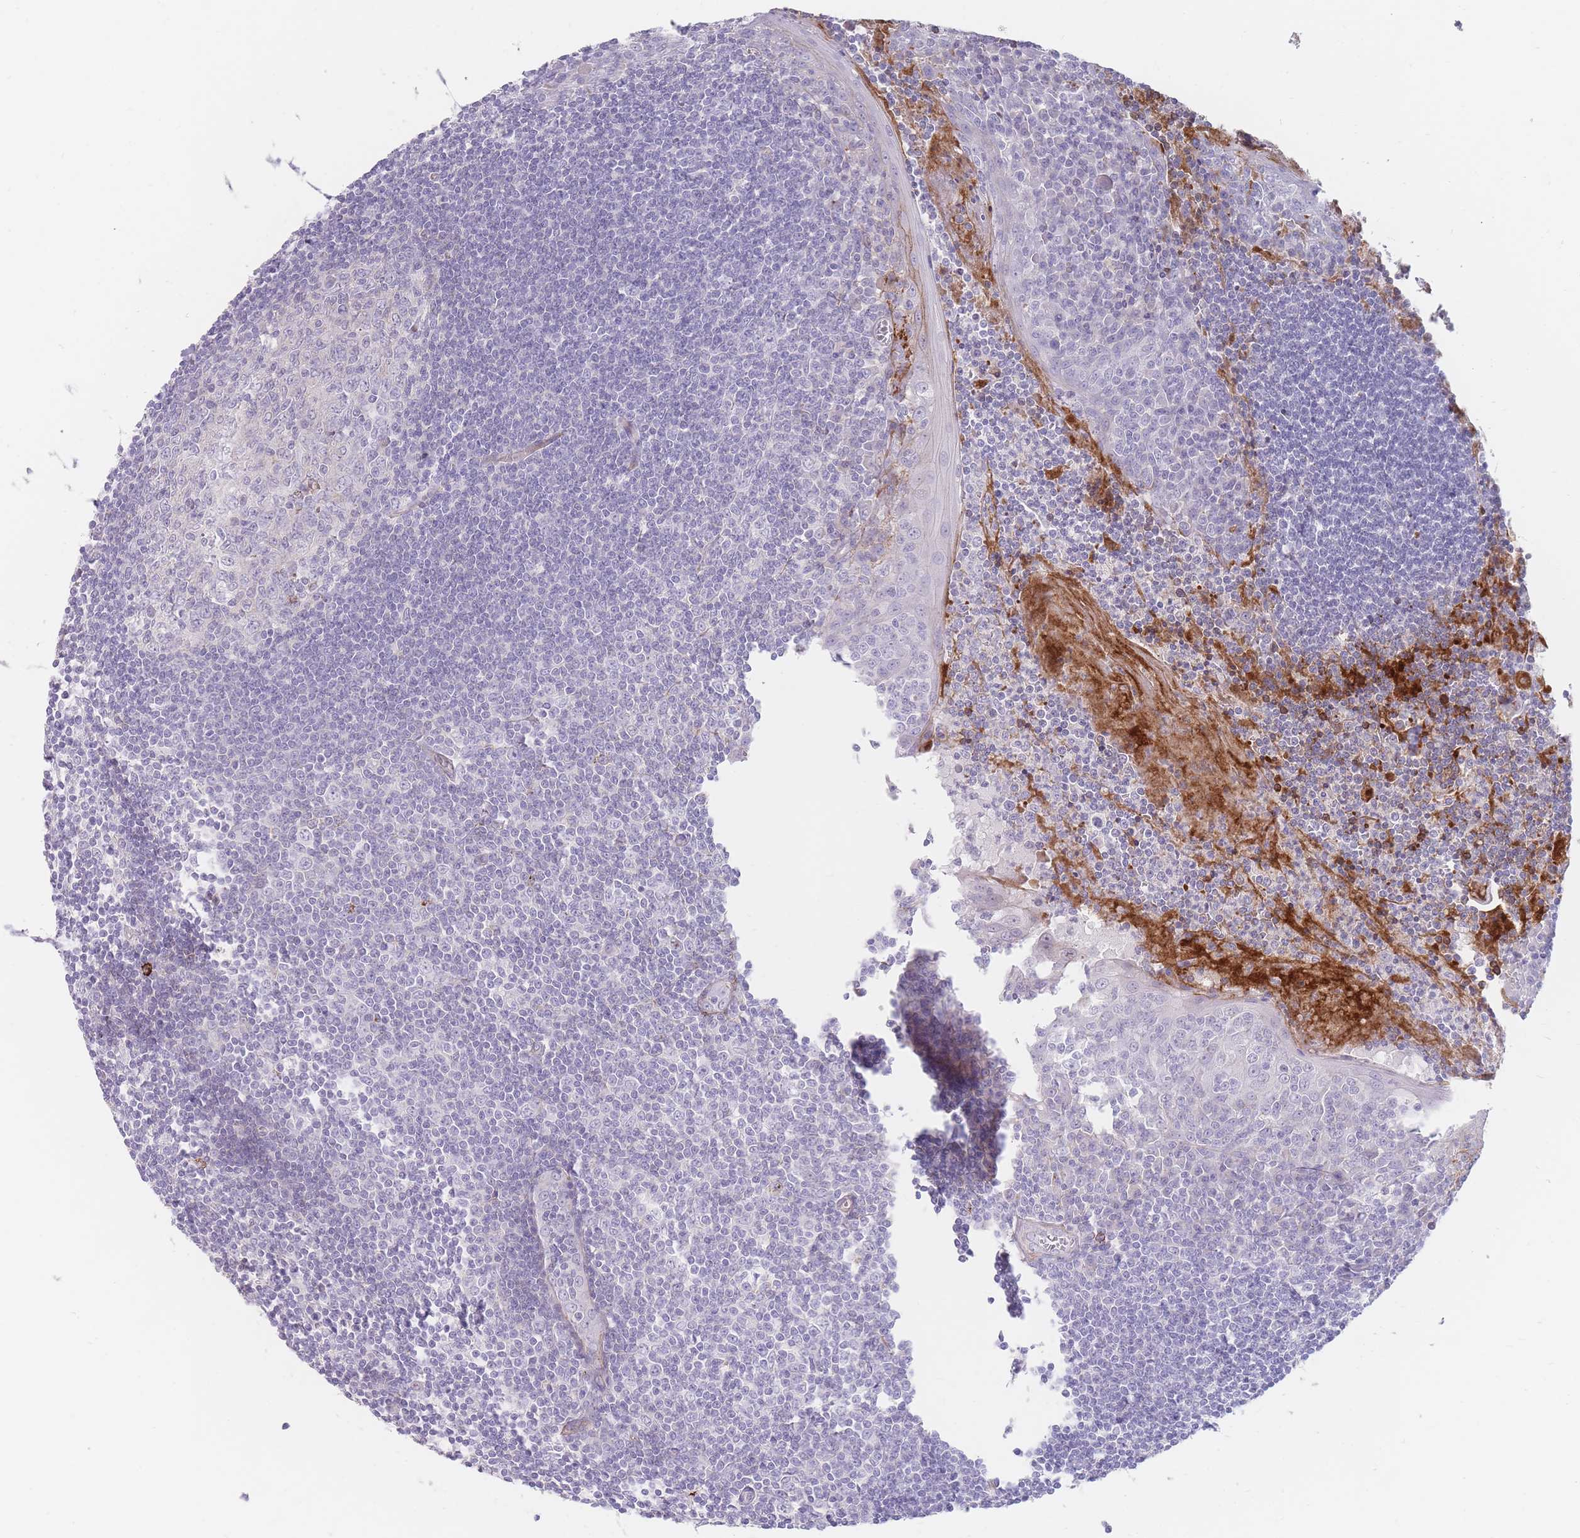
{"staining": {"intensity": "negative", "quantity": "none", "location": "none"}, "tissue": "tonsil", "cell_type": "Germinal center cells", "image_type": "normal", "snomed": [{"axis": "morphology", "description": "Normal tissue, NOS"}, {"axis": "topography", "description": "Tonsil"}], "caption": "Immunohistochemistry image of unremarkable tonsil: tonsil stained with DAB (3,3'-diaminobenzidine) exhibits no significant protein positivity in germinal center cells.", "gene": "PRG4", "patient": {"sex": "male", "age": 27}}